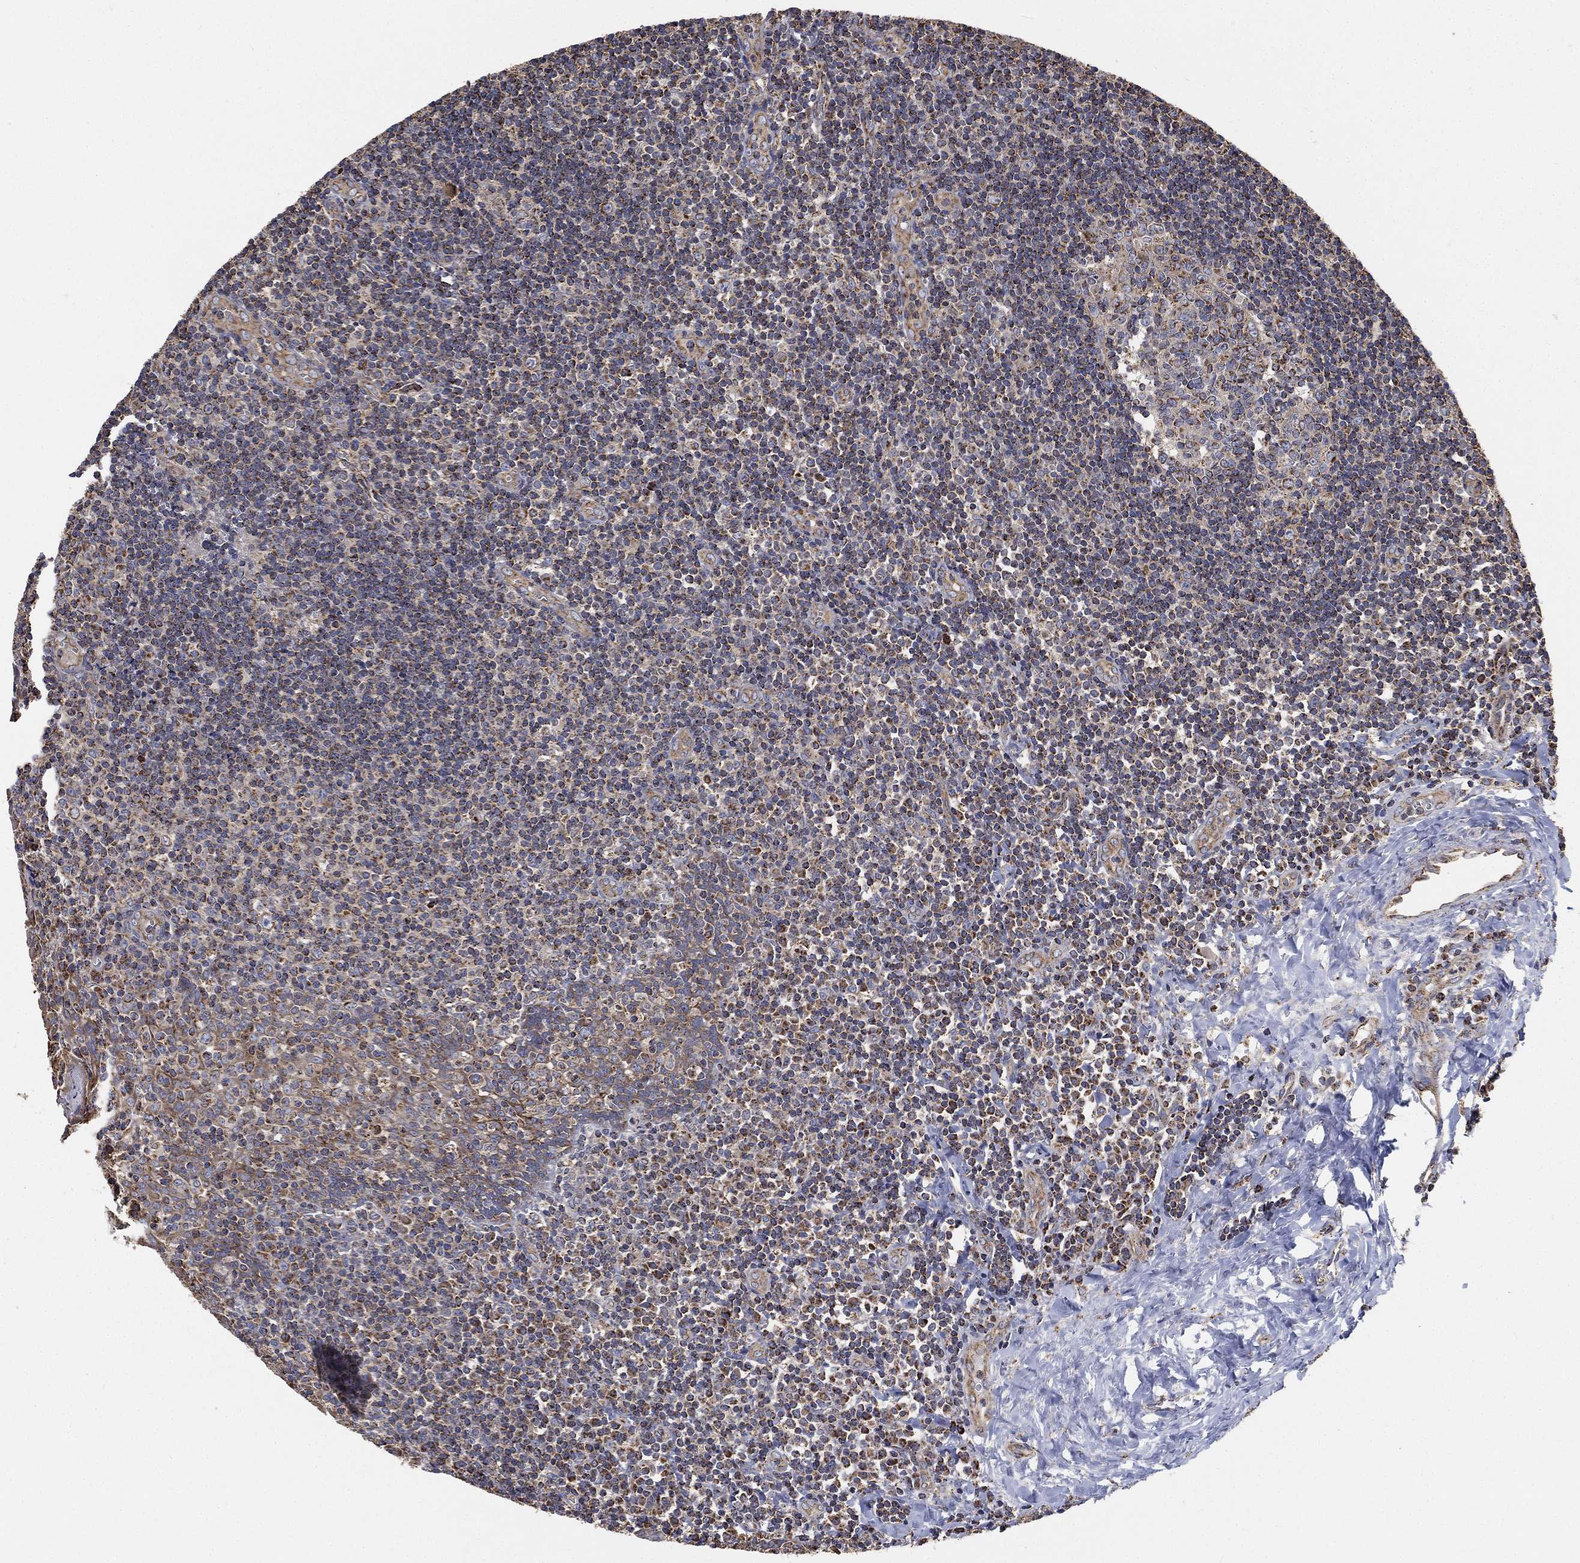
{"staining": {"intensity": "strong", "quantity": "<25%", "location": "cytoplasmic/membranous"}, "tissue": "tonsil", "cell_type": "Germinal center cells", "image_type": "normal", "snomed": [{"axis": "morphology", "description": "Normal tissue, NOS"}, {"axis": "morphology", "description": "Inflammation, NOS"}, {"axis": "topography", "description": "Tonsil"}], "caption": "Immunohistochemical staining of benign human tonsil exhibits <25% levels of strong cytoplasmic/membranous protein positivity in approximately <25% of germinal center cells.", "gene": "SLC38A7", "patient": {"sex": "female", "age": 31}}